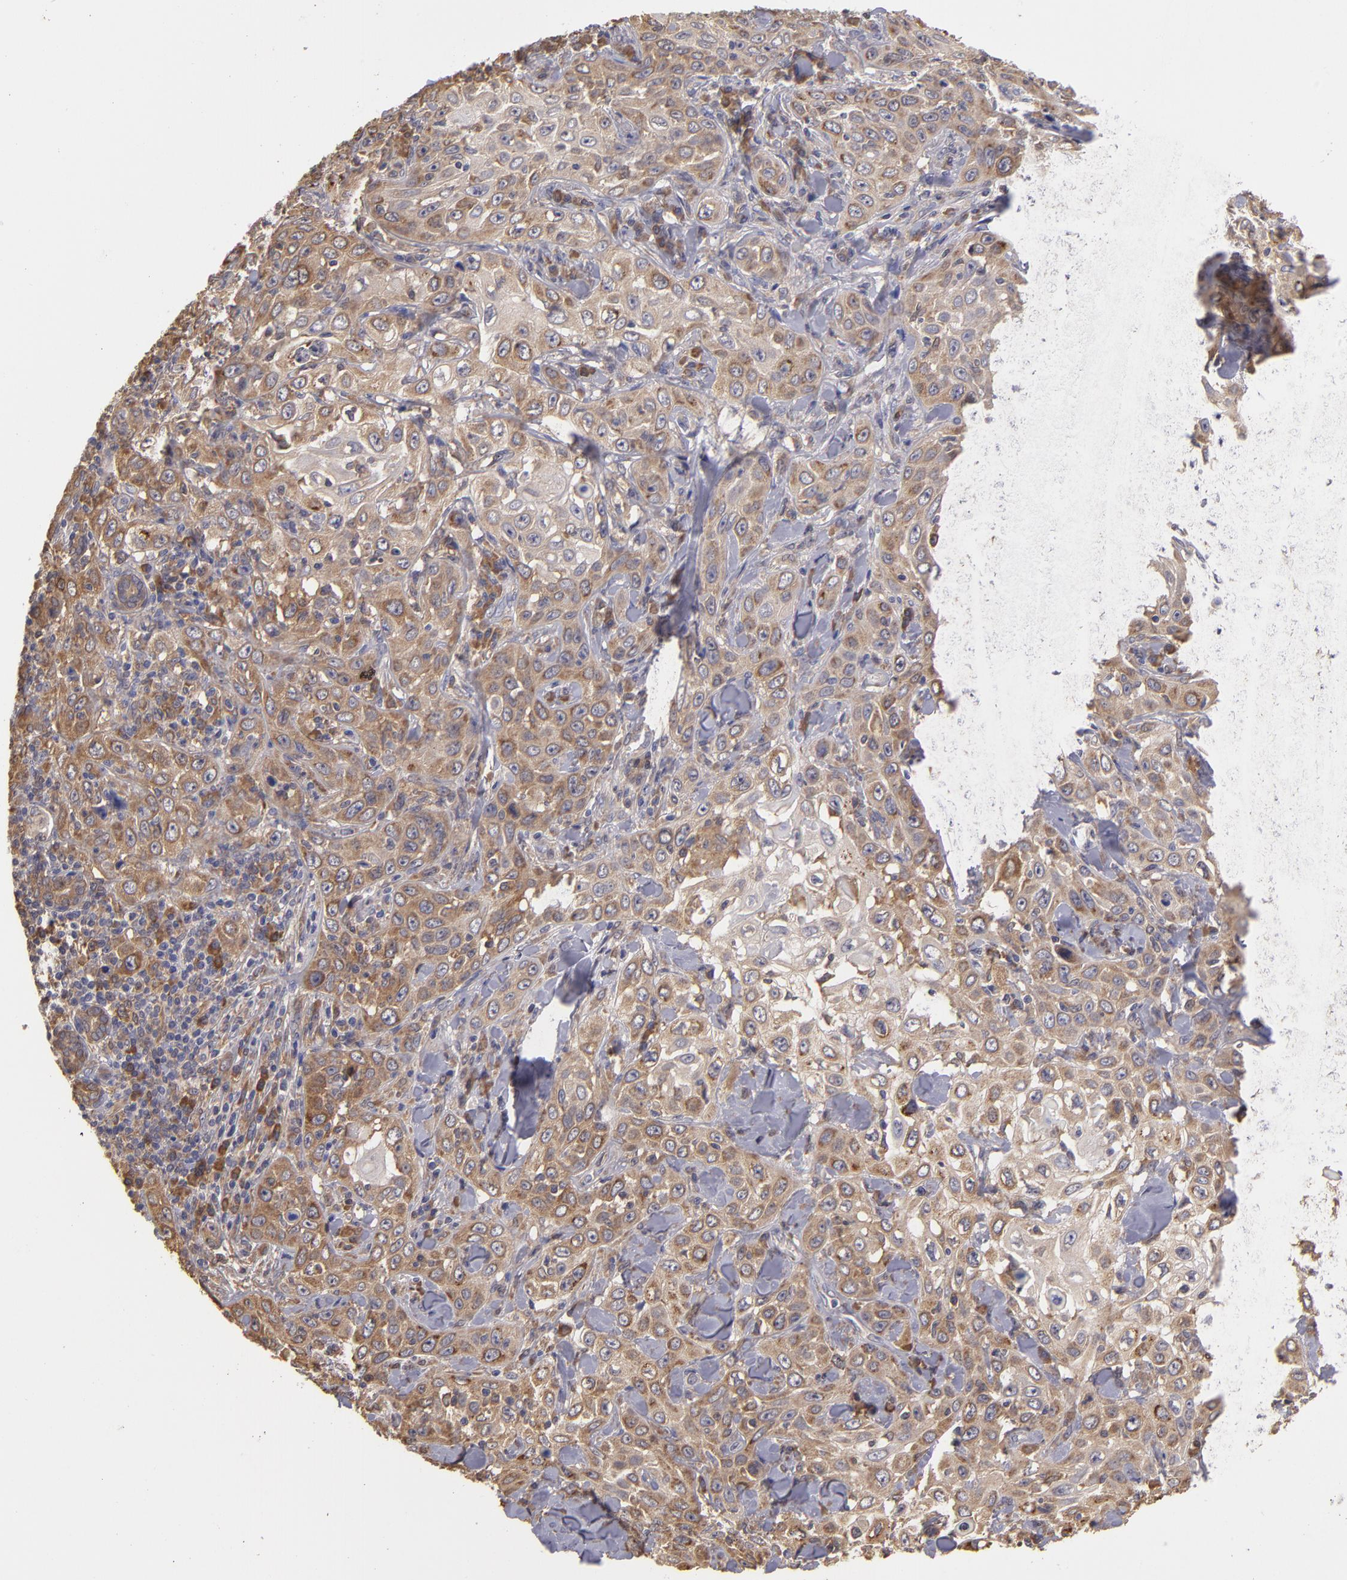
{"staining": {"intensity": "strong", "quantity": ">75%", "location": "cytoplasmic/membranous"}, "tissue": "skin cancer", "cell_type": "Tumor cells", "image_type": "cancer", "snomed": [{"axis": "morphology", "description": "Squamous cell carcinoma, NOS"}, {"axis": "topography", "description": "Skin"}], "caption": "Skin squamous cell carcinoma tissue displays strong cytoplasmic/membranous positivity in approximately >75% of tumor cells, visualized by immunohistochemistry.", "gene": "MTHFD1", "patient": {"sex": "male", "age": 84}}